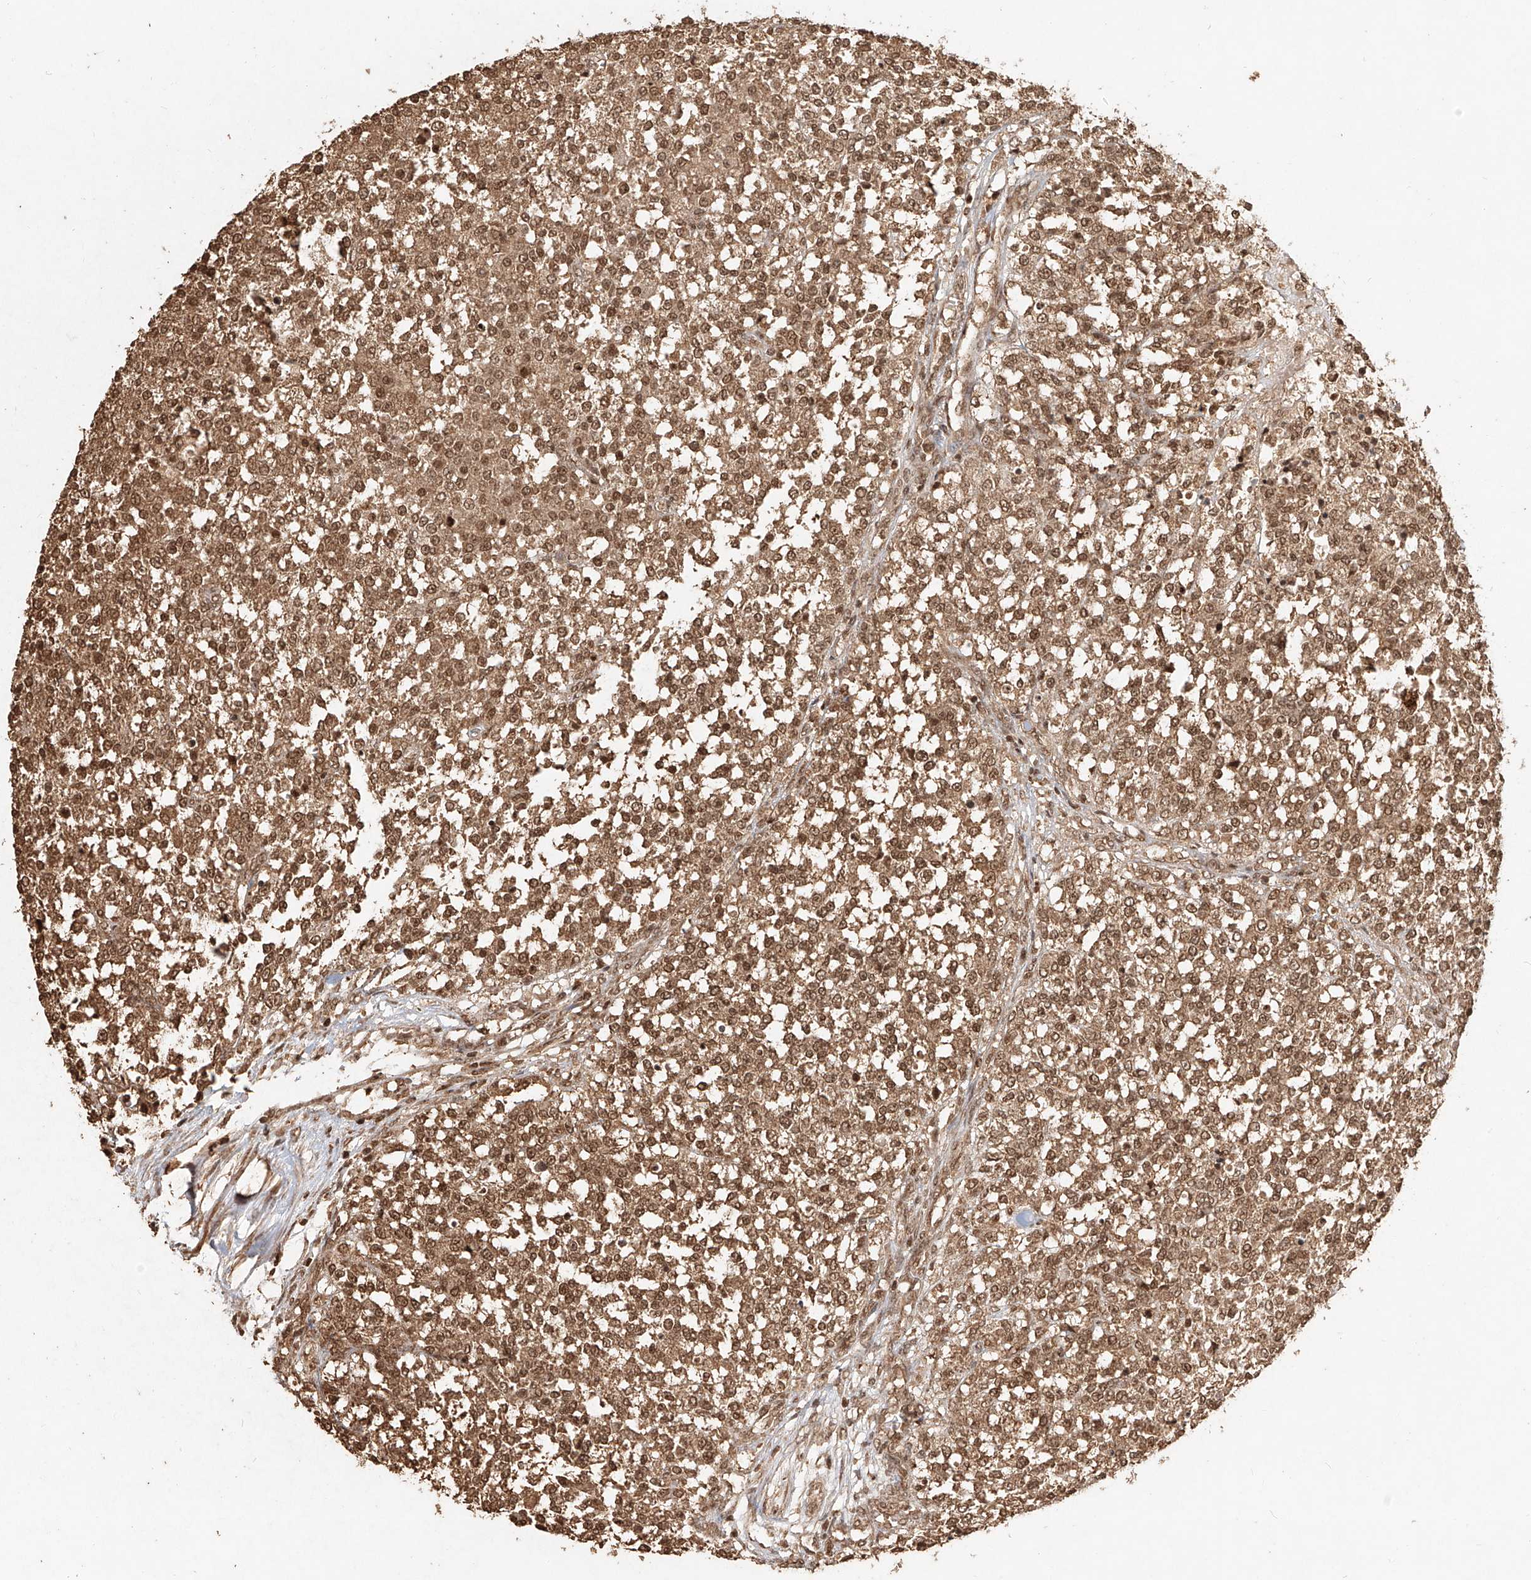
{"staining": {"intensity": "moderate", "quantity": ">75%", "location": "cytoplasmic/membranous,nuclear"}, "tissue": "testis cancer", "cell_type": "Tumor cells", "image_type": "cancer", "snomed": [{"axis": "morphology", "description": "Seminoma, NOS"}, {"axis": "topography", "description": "Testis"}], "caption": "Approximately >75% of tumor cells in testis cancer (seminoma) display moderate cytoplasmic/membranous and nuclear protein staining as visualized by brown immunohistochemical staining.", "gene": "UBE2K", "patient": {"sex": "male", "age": 59}}